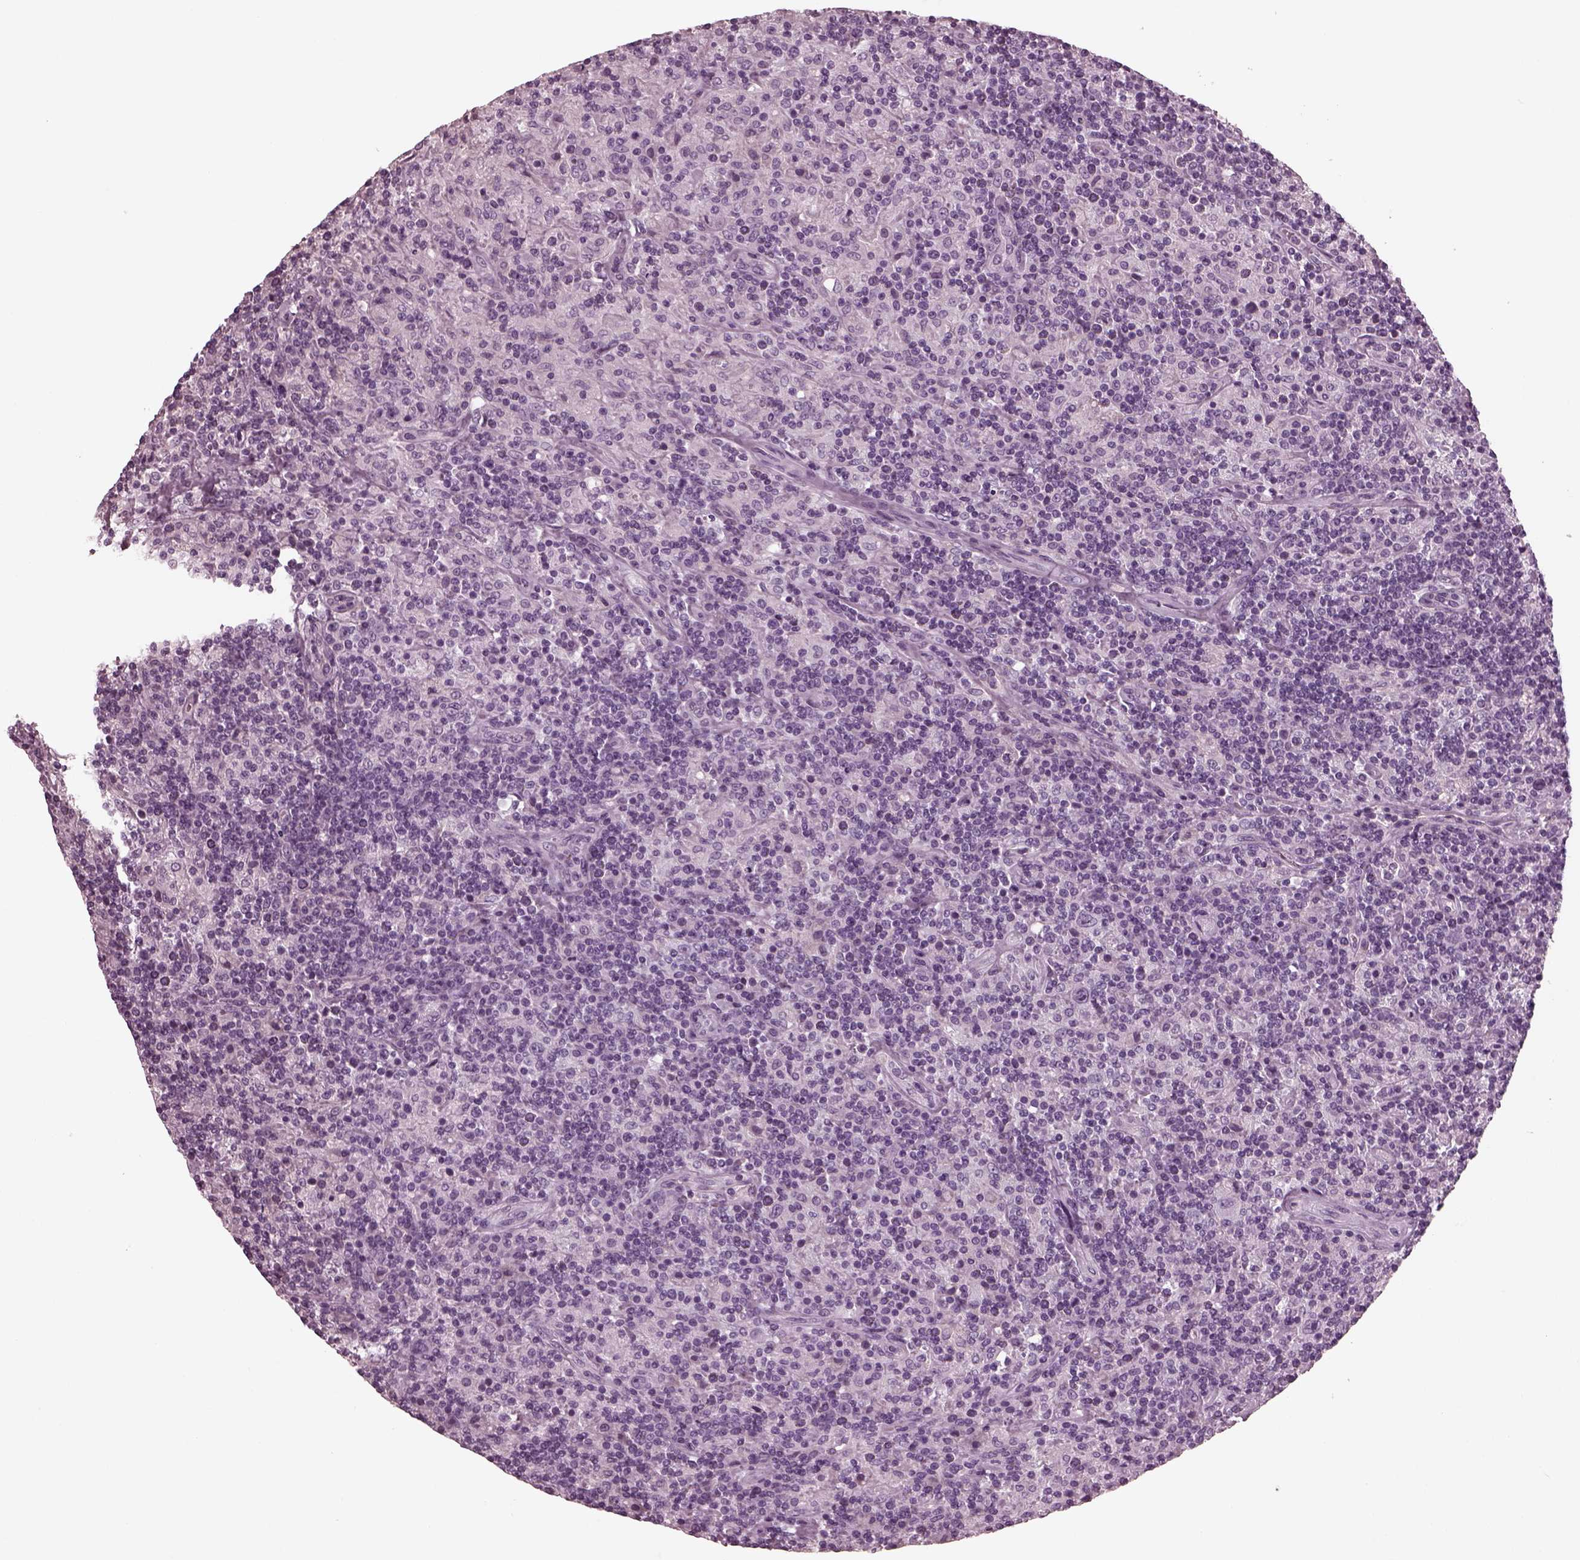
{"staining": {"intensity": "negative", "quantity": "none", "location": "none"}, "tissue": "lymphoma", "cell_type": "Tumor cells", "image_type": "cancer", "snomed": [{"axis": "morphology", "description": "Hodgkin's disease, NOS"}, {"axis": "topography", "description": "Lymph node"}], "caption": "Tumor cells show no significant protein positivity in Hodgkin's disease.", "gene": "CGA", "patient": {"sex": "male", "age": 70}}